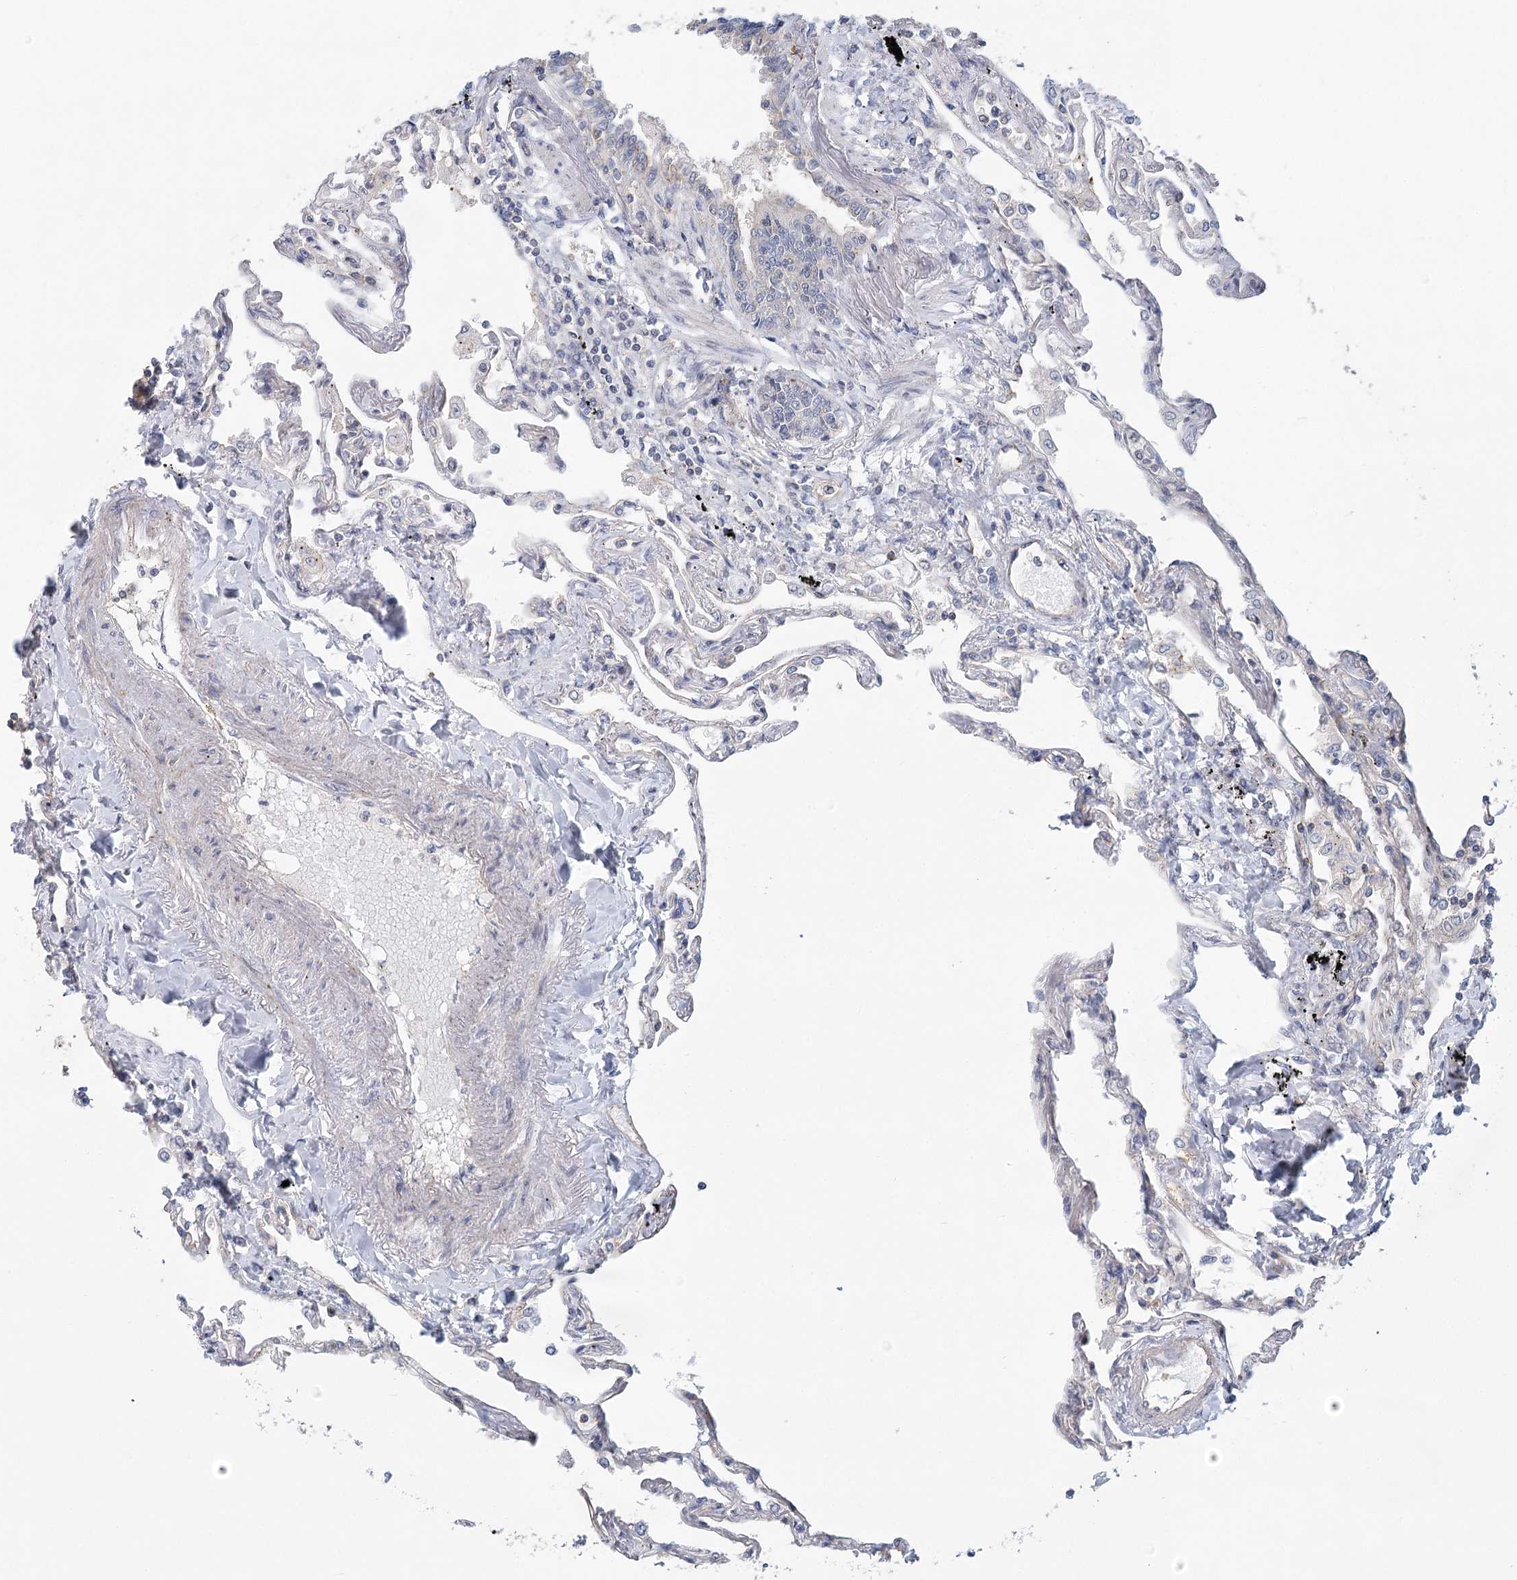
{"staining": {"intensity": "weak", "quantity": "<25%", "location": "cytoplasmic/membranous"}, "tissue": "lung", "cell_type": "Alveolar cells", "image_type": "normal", "snomed": [{"axis": "morphology", "description": "Normal tissue, NOS"}, {"axis": "topography", "description": "Lung"}], "caption": "Protein analysis of unremarkable lung displays no significant staining in alveolar cells.", "gene": "UMPS", "patient": {"sex": "female", "age": 67}}